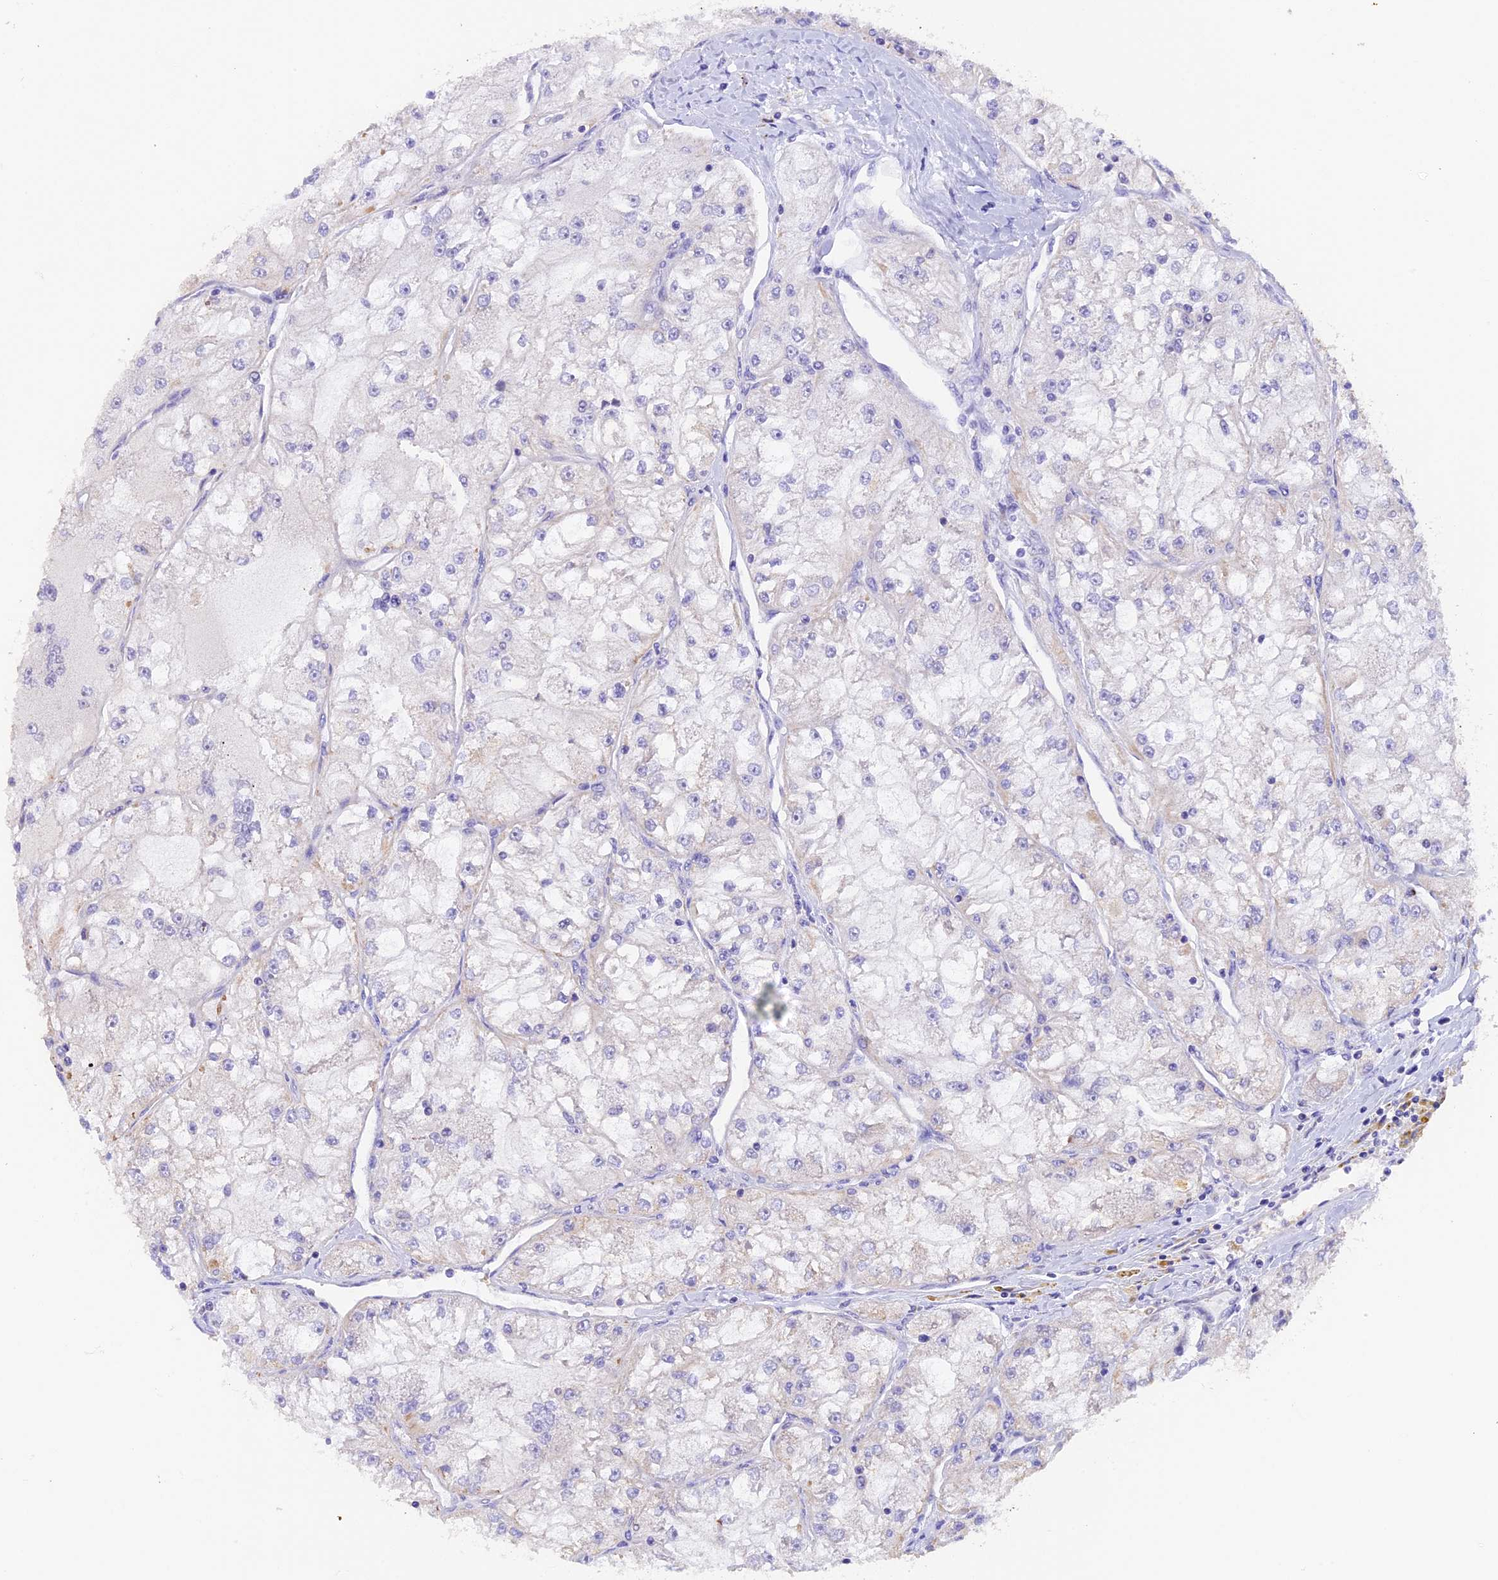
{"staining": {"intensity": "negative", "quantity": "none", "location": "none"}, "tissue": "renal cancer", "cell_type": "Tumor cells", "image_type": "cancer", "snomed": [{"axis": "morphology", "description": "Adenocarcinoma, NOS"}, {"axis": "topography", "description": "Kidney"}], "caption": "Immunohistochemistry (IHC) photomicrograph of neoplastic tissue: human renal cancer (adenocarcinoma) stained with DAB reveals no significant protein expression in tumor cells.", "gene": "PKIA", "patient": {"sex": "female", "age": 72}}